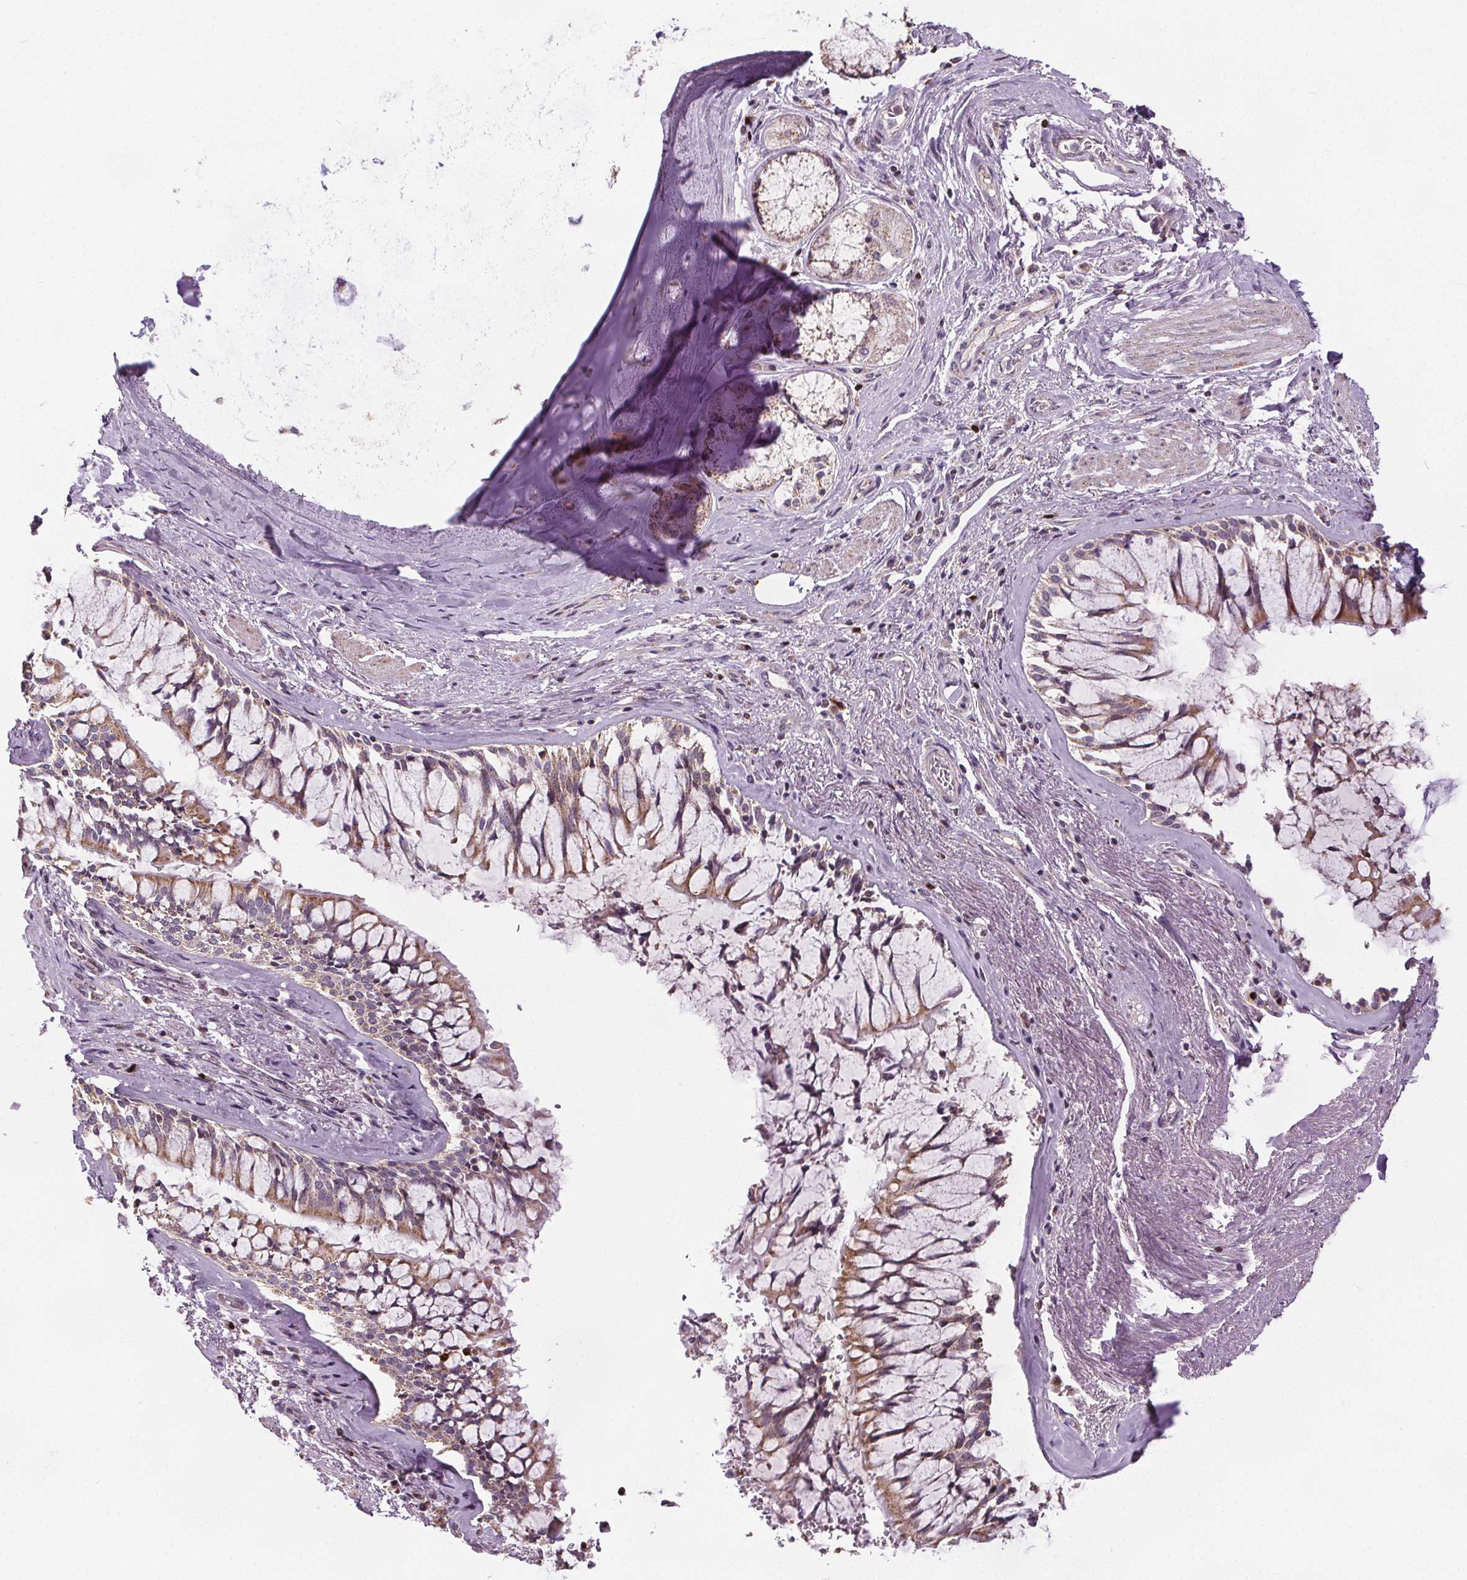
{"staining": {"intensity": "moderate", "quantity": ">75%", "location": "cytoplasmic/membranous"}, "tissue": "soft tissue", "cell_type": "Chondrocytes", "image_type": "normal", "snomed": [{"axis": "morphology", "description": "Normal tissue, NOS"}, {"axis": "topography", "description": "Cartilage tissue"}, {"axis": "topography", "description": "Bronchus"}], "caption": "Approximately >75% of chondrocytes in unremarkable human soft tissue exhibit moderate cytoplasmic/membranous protein staining as visualized by brown immunohistochemical staining.", "gene": "SUCLA2", "patient": {"sex": "male", "age": 64}}